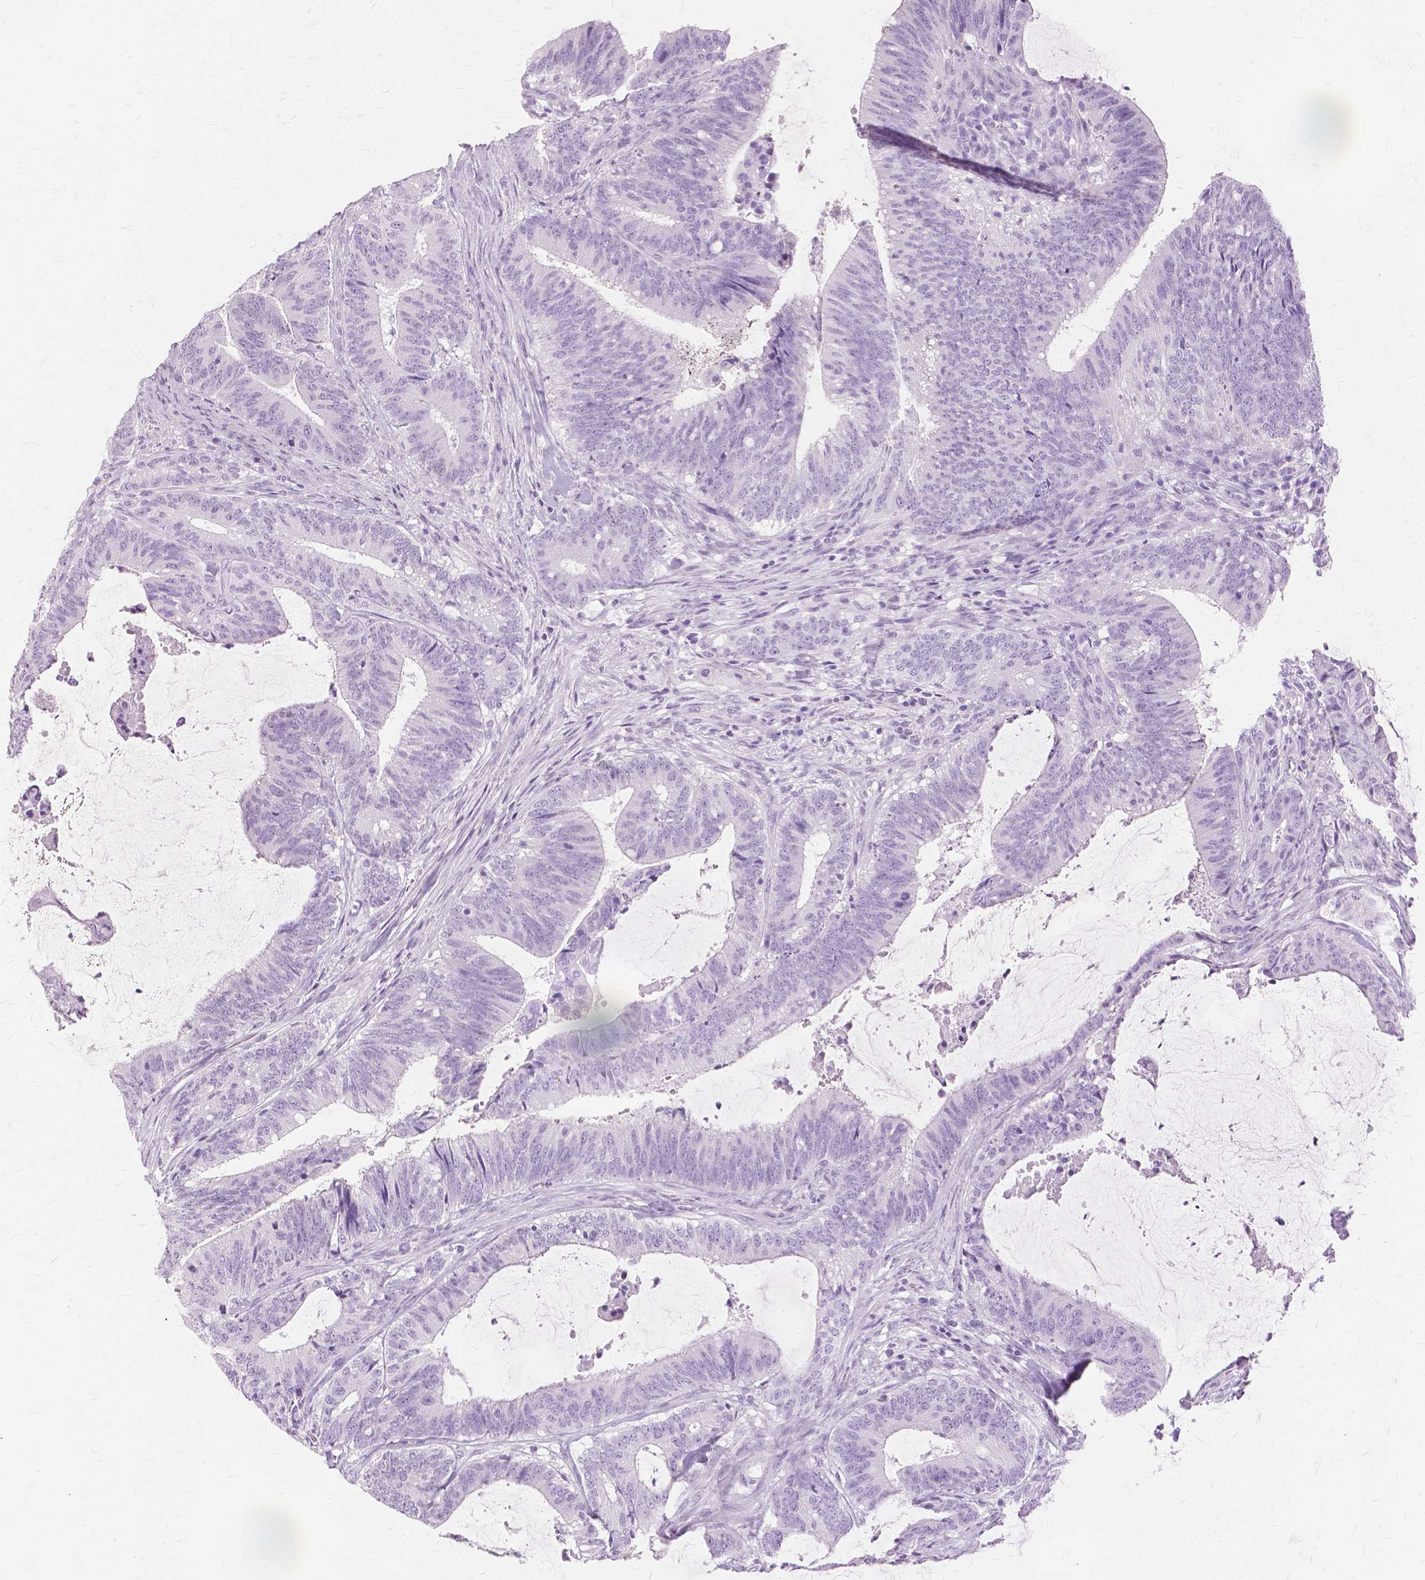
{"staining": {"intensity": "negative", "quantity": "none", "location": "none"}, "tissue": "colorectal cancer", "cell_type": "Tumor cells", "image_type": "cancer", "snomed": [{"axis": "morphology", "description": "Adenocarcinoma, NOS"}, {"axis": "topography", "description": "Colon"}], "caption": "Immunohistochemistry of colorectal cancer (adenocarcinoma) shows no expression in tumor cells.", "gene": "TGM1", "patient": {"sex": "female", "age": 43}}